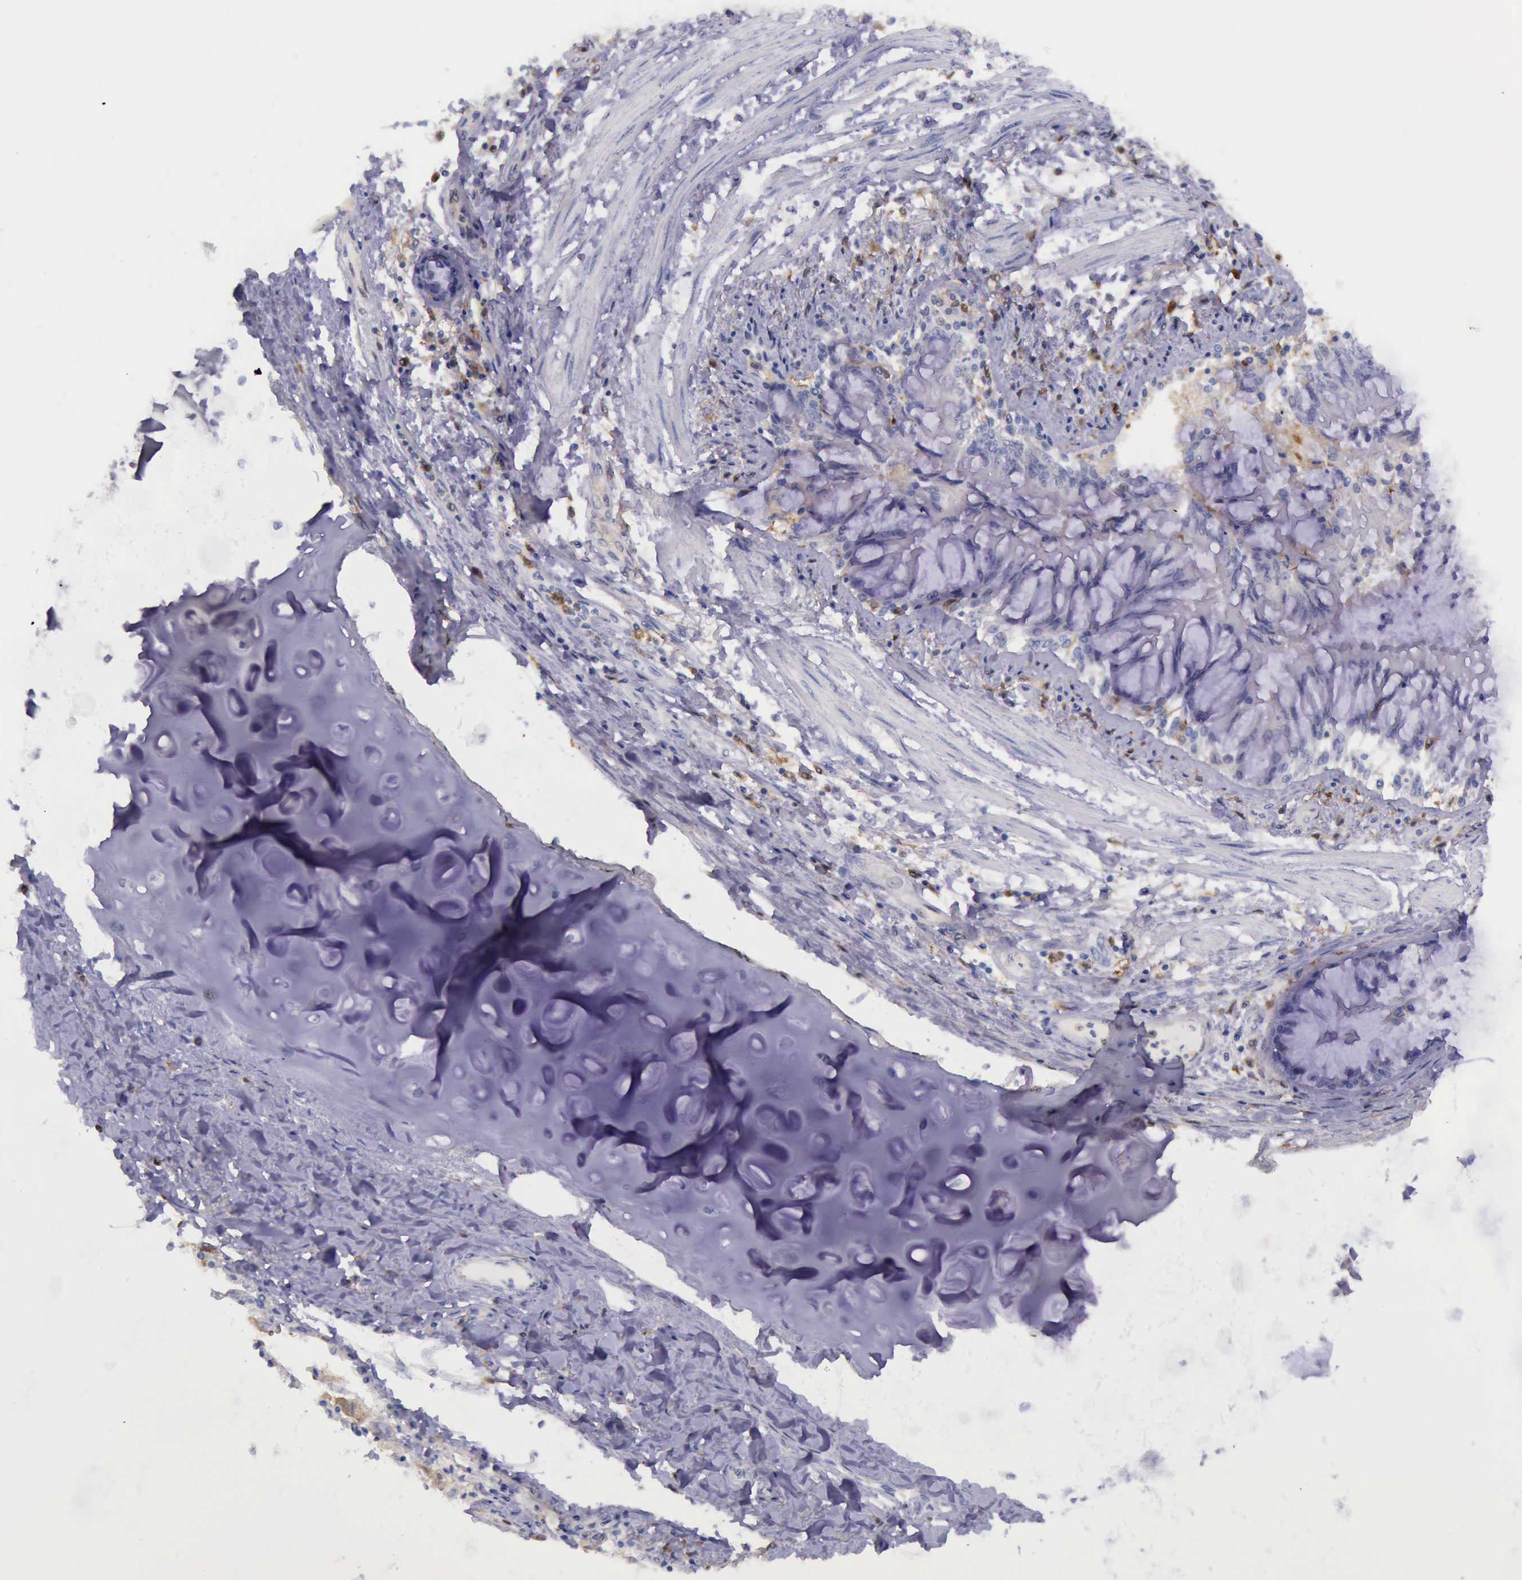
{"staining": {"intensity": "negative", "quantity": "none", "location": "none"}, "tissue": "adipose tissue", "cell_type": "Adipocytes", "image_type": "normal", "snomed": [{"axis": "morphology", "description": "Normal tissue, NOS"}, {"axis": "morphology", "description": "Adenocarcinoma, NOS"}, {"axis": "topography", "description": "Cartilage tissue"}, {"axis": "topography", "description": "Lung"}], "caption": "The immunohistochemistry (IHC) photomicrograph has no significant staining in adipocytes of adipose tissue. Brightfield microscopy of immunohistochemistry (IHC) stained with DAB (brown) and hematoxylin (blue), captured at high magnification.", "gene": "TYMP", "patient": {"sex": "female", "age": 67}}